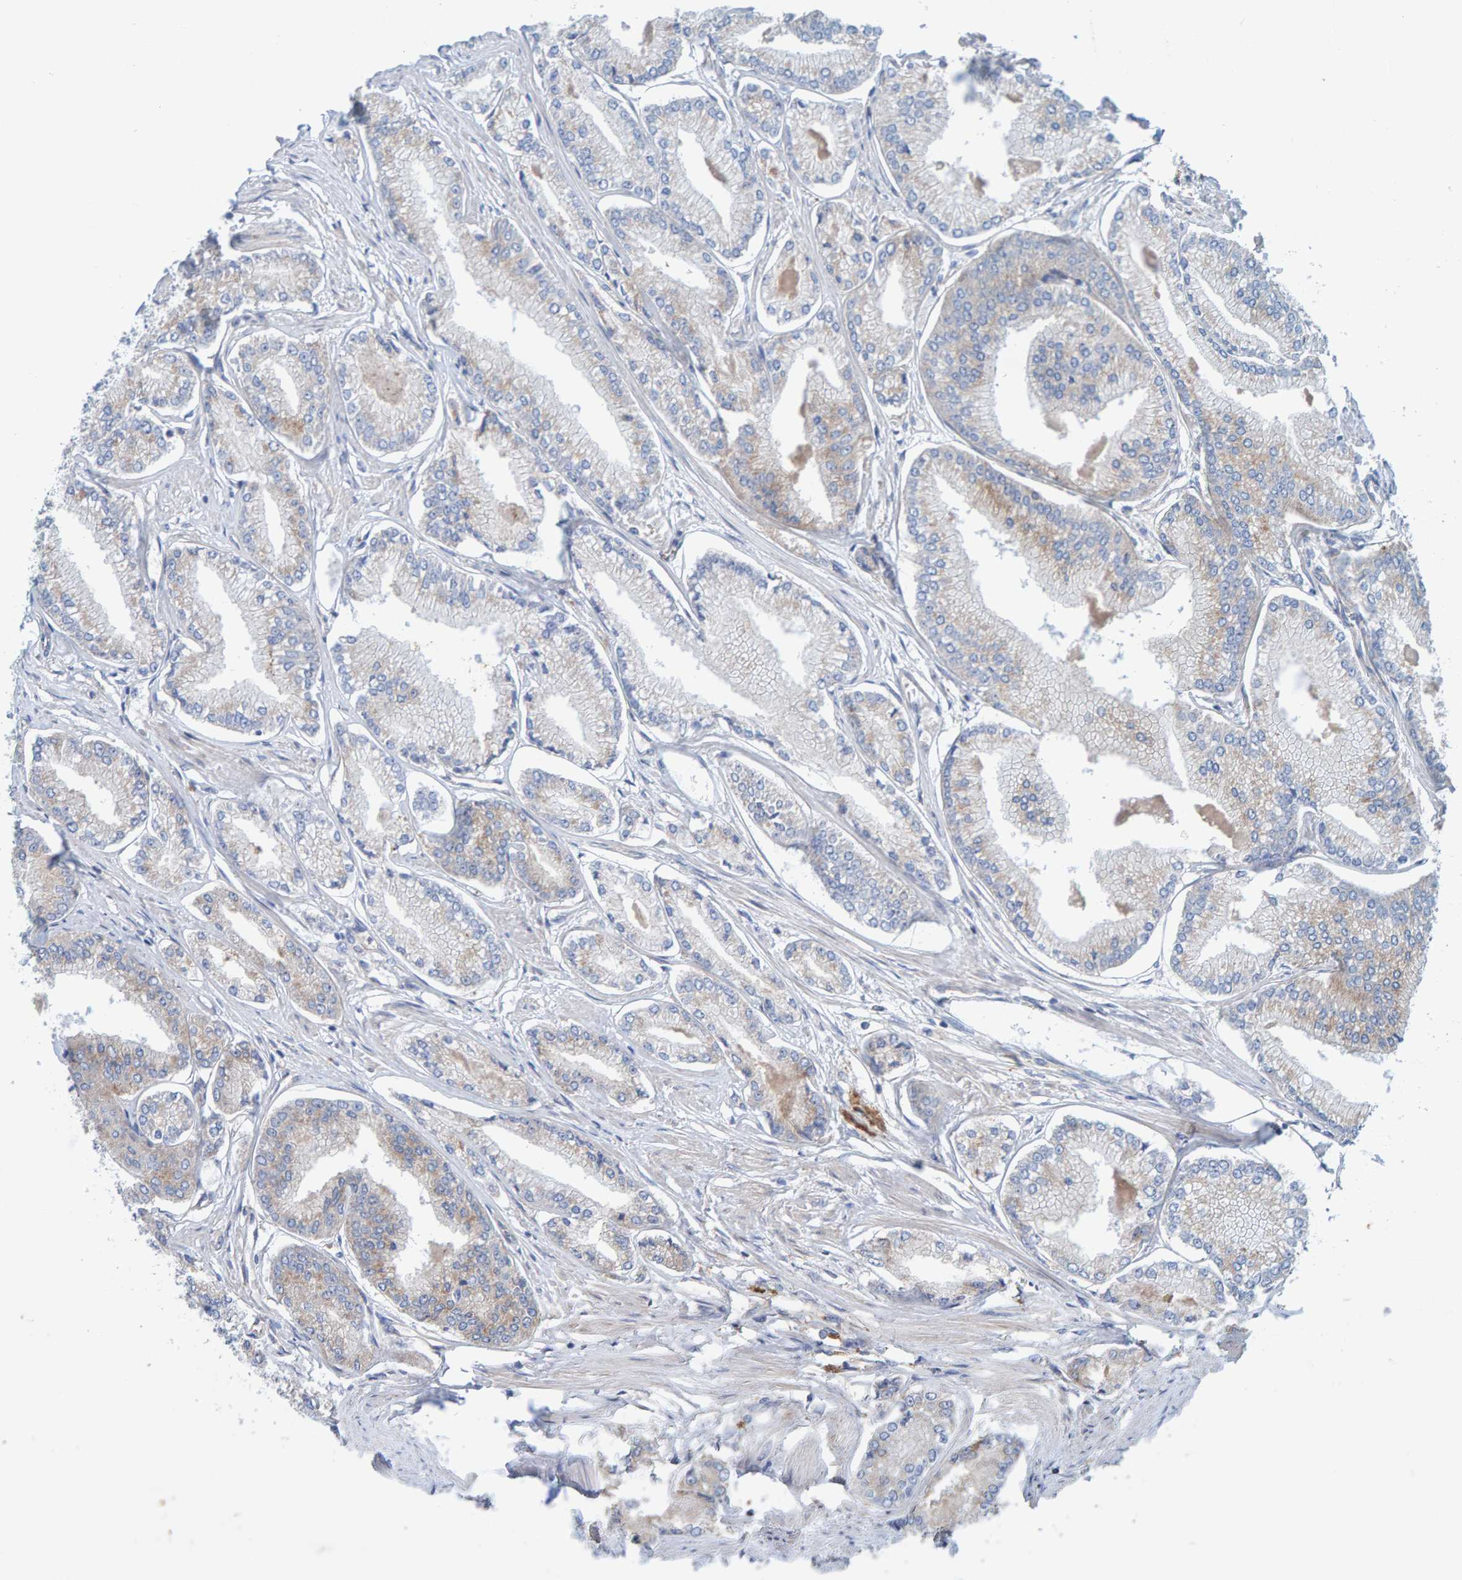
{"staining": {"intensity": "weak", "quantity": "<25%", "location": "cytoplasmic/membranous"}, "tissue": "prostate cancer", "cell_type": "Tumor cells", "image_type": "cancer", "snomed": [{"axis": "morphology", "description": "Adenocarcinoma, Low grade"}, {"axis": "topography", "description": "Prostate"}], "caption": "DAB immunohistochemical staining of human adenocarcinoma (low-grade) (prostate) shows no significant staining in tumor cells.", "gene": "MKLN1", "patient": {"sex": "male", "age": 52}}